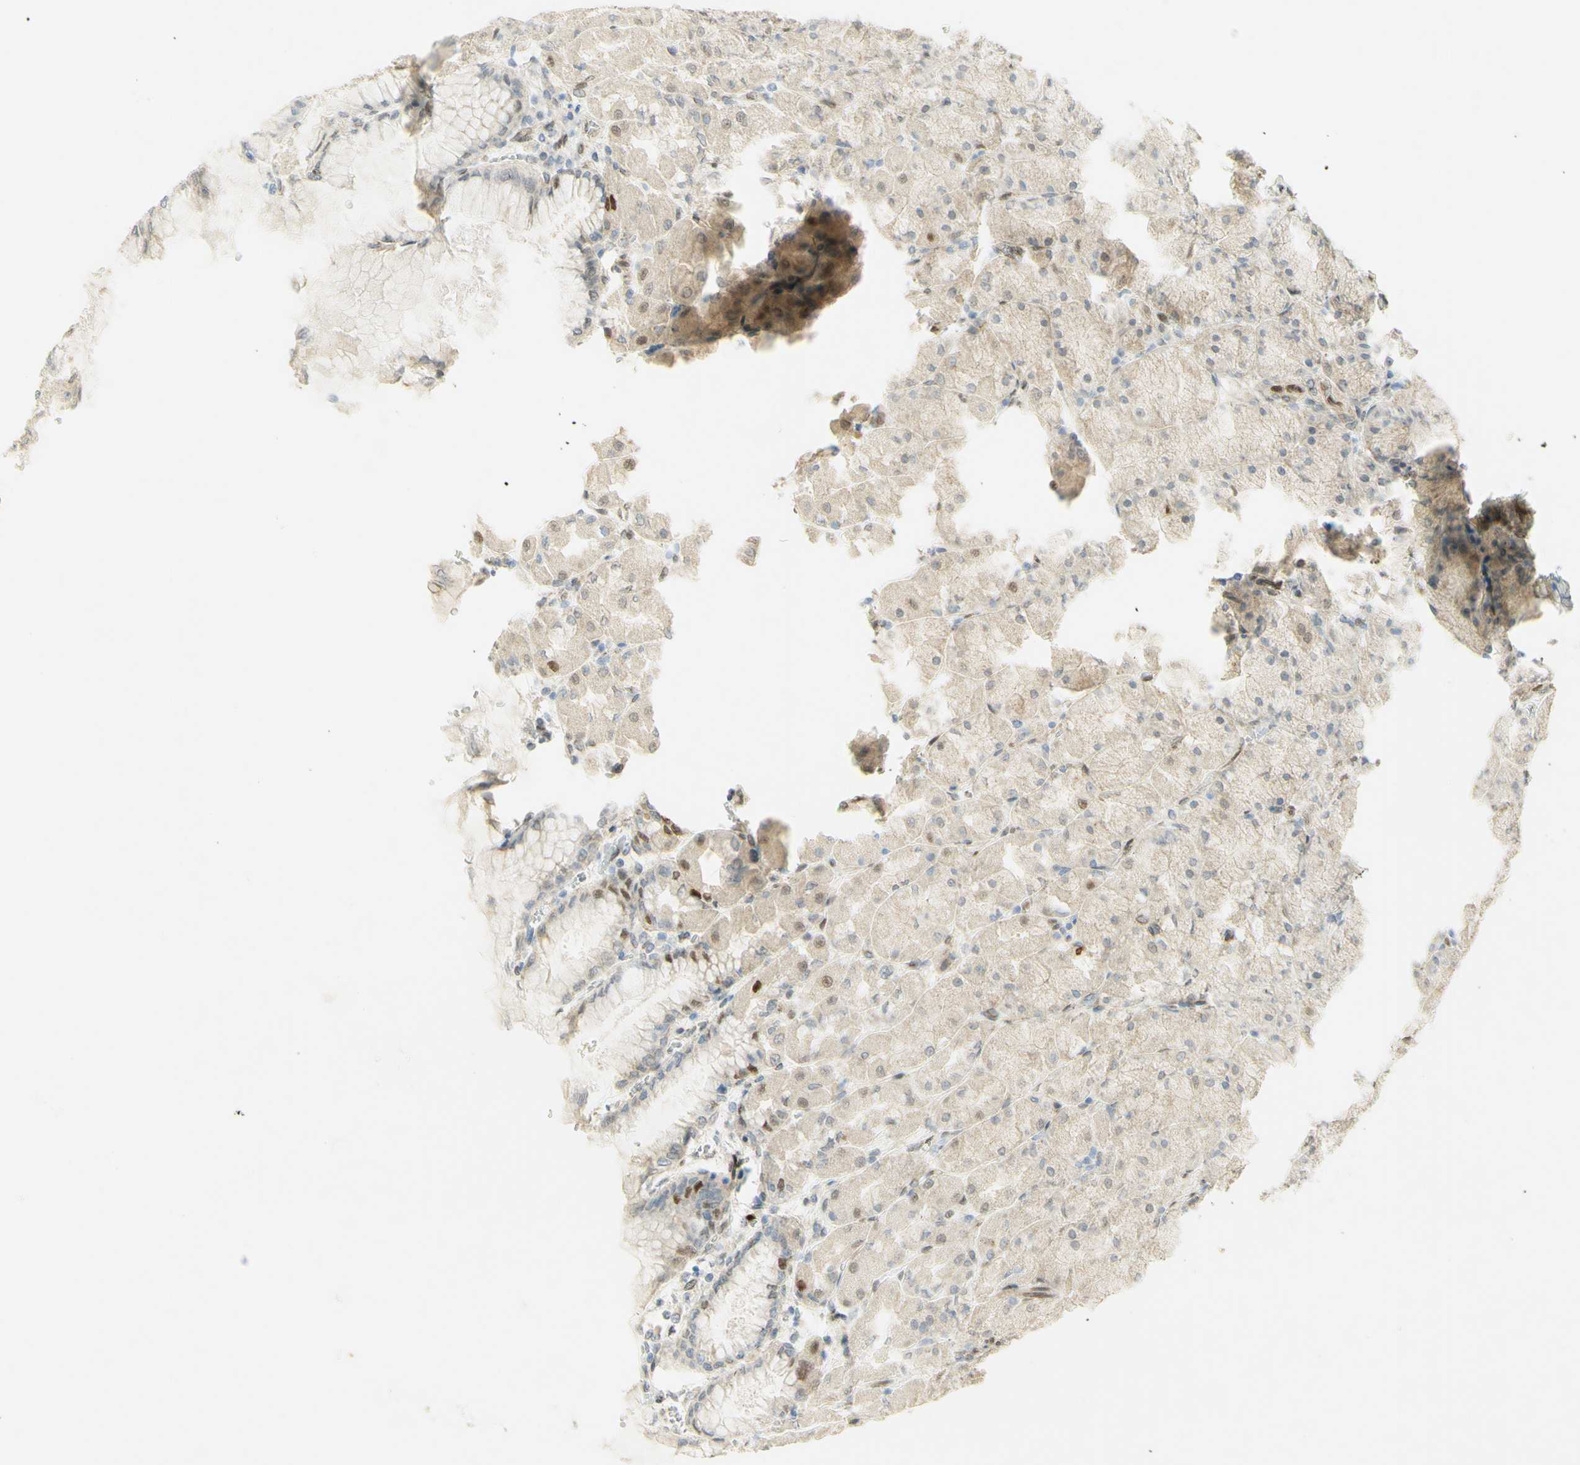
{"staining": {"intensity": "strong", "quantity": "<25%", "location": "nuclear"}, "tissue": "stomach", "cell_type": "Glandular cells", "image_type": "normal", "snomed": [{"axis": "morphology", "description": "Normal tissue, NOS"}, {"axis": "topography", "description": "Stomach, upper"}], "caption": "The immunohistochemical stain highlights strong nuclear expression in glandular cells of normal stomach. (brown staining indicates protein expression, while blue staining denotes nuclei).", "gene": "E2F1", "patient": {"sex": "female", "age": 56}}